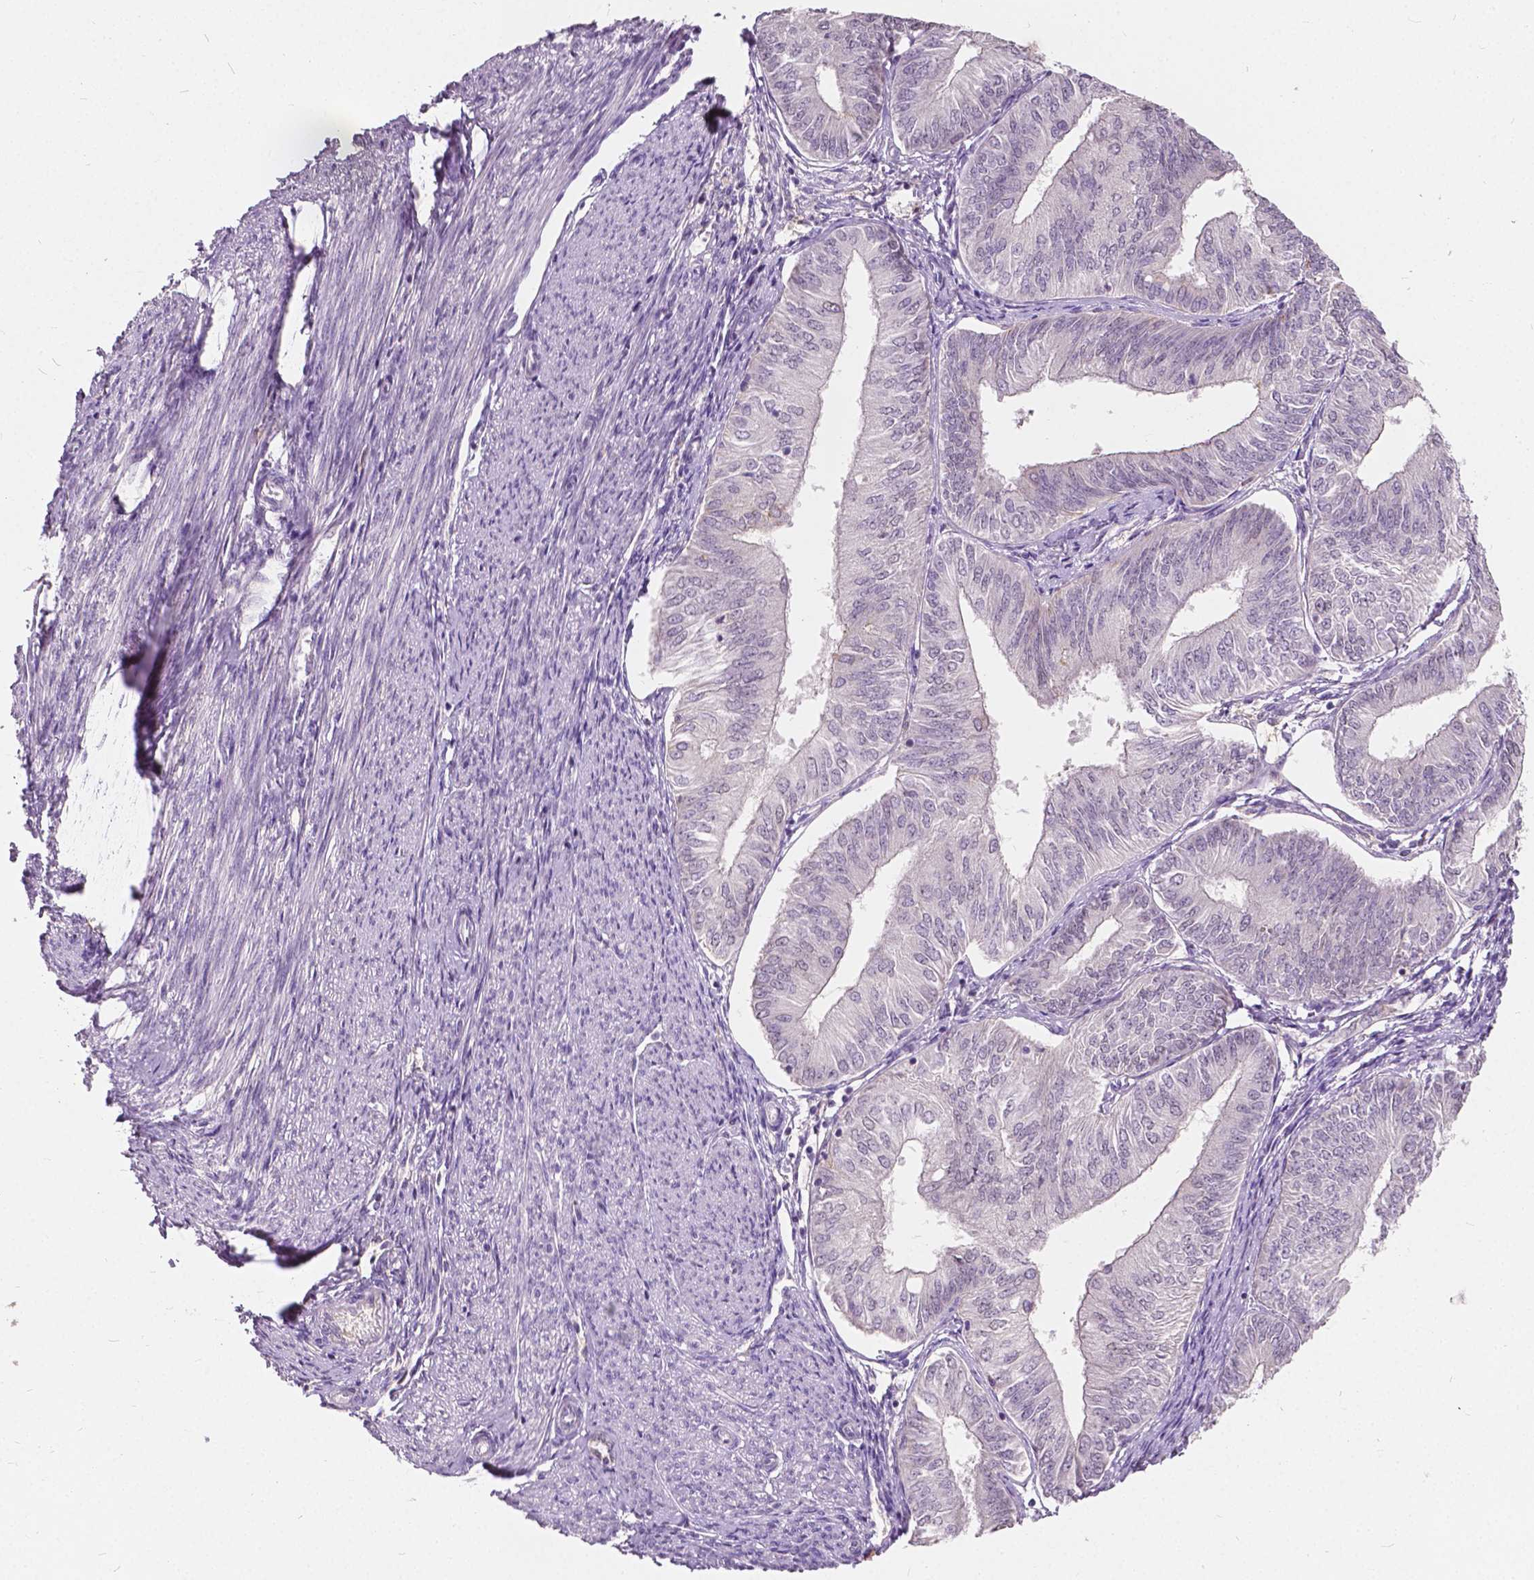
{"staining": {"intensity": "negative", "quantity": "none", "location": "none"}, "tissue": "endometrial cancer", "cell_type": "Tumor cells", "image_type": "cancer", "snomed": [{"axis": "morphology", "description": "Adenocarcinoma, NOS"}, {"axis": "topography", "description": "Endometrium"}], "caption": "A photomicrograph of human adenocarcinoma (endometrial) is negative for staining in tumor cells.", "gene": "DLX6", "patient": {"sex": "female", "age": 58}}